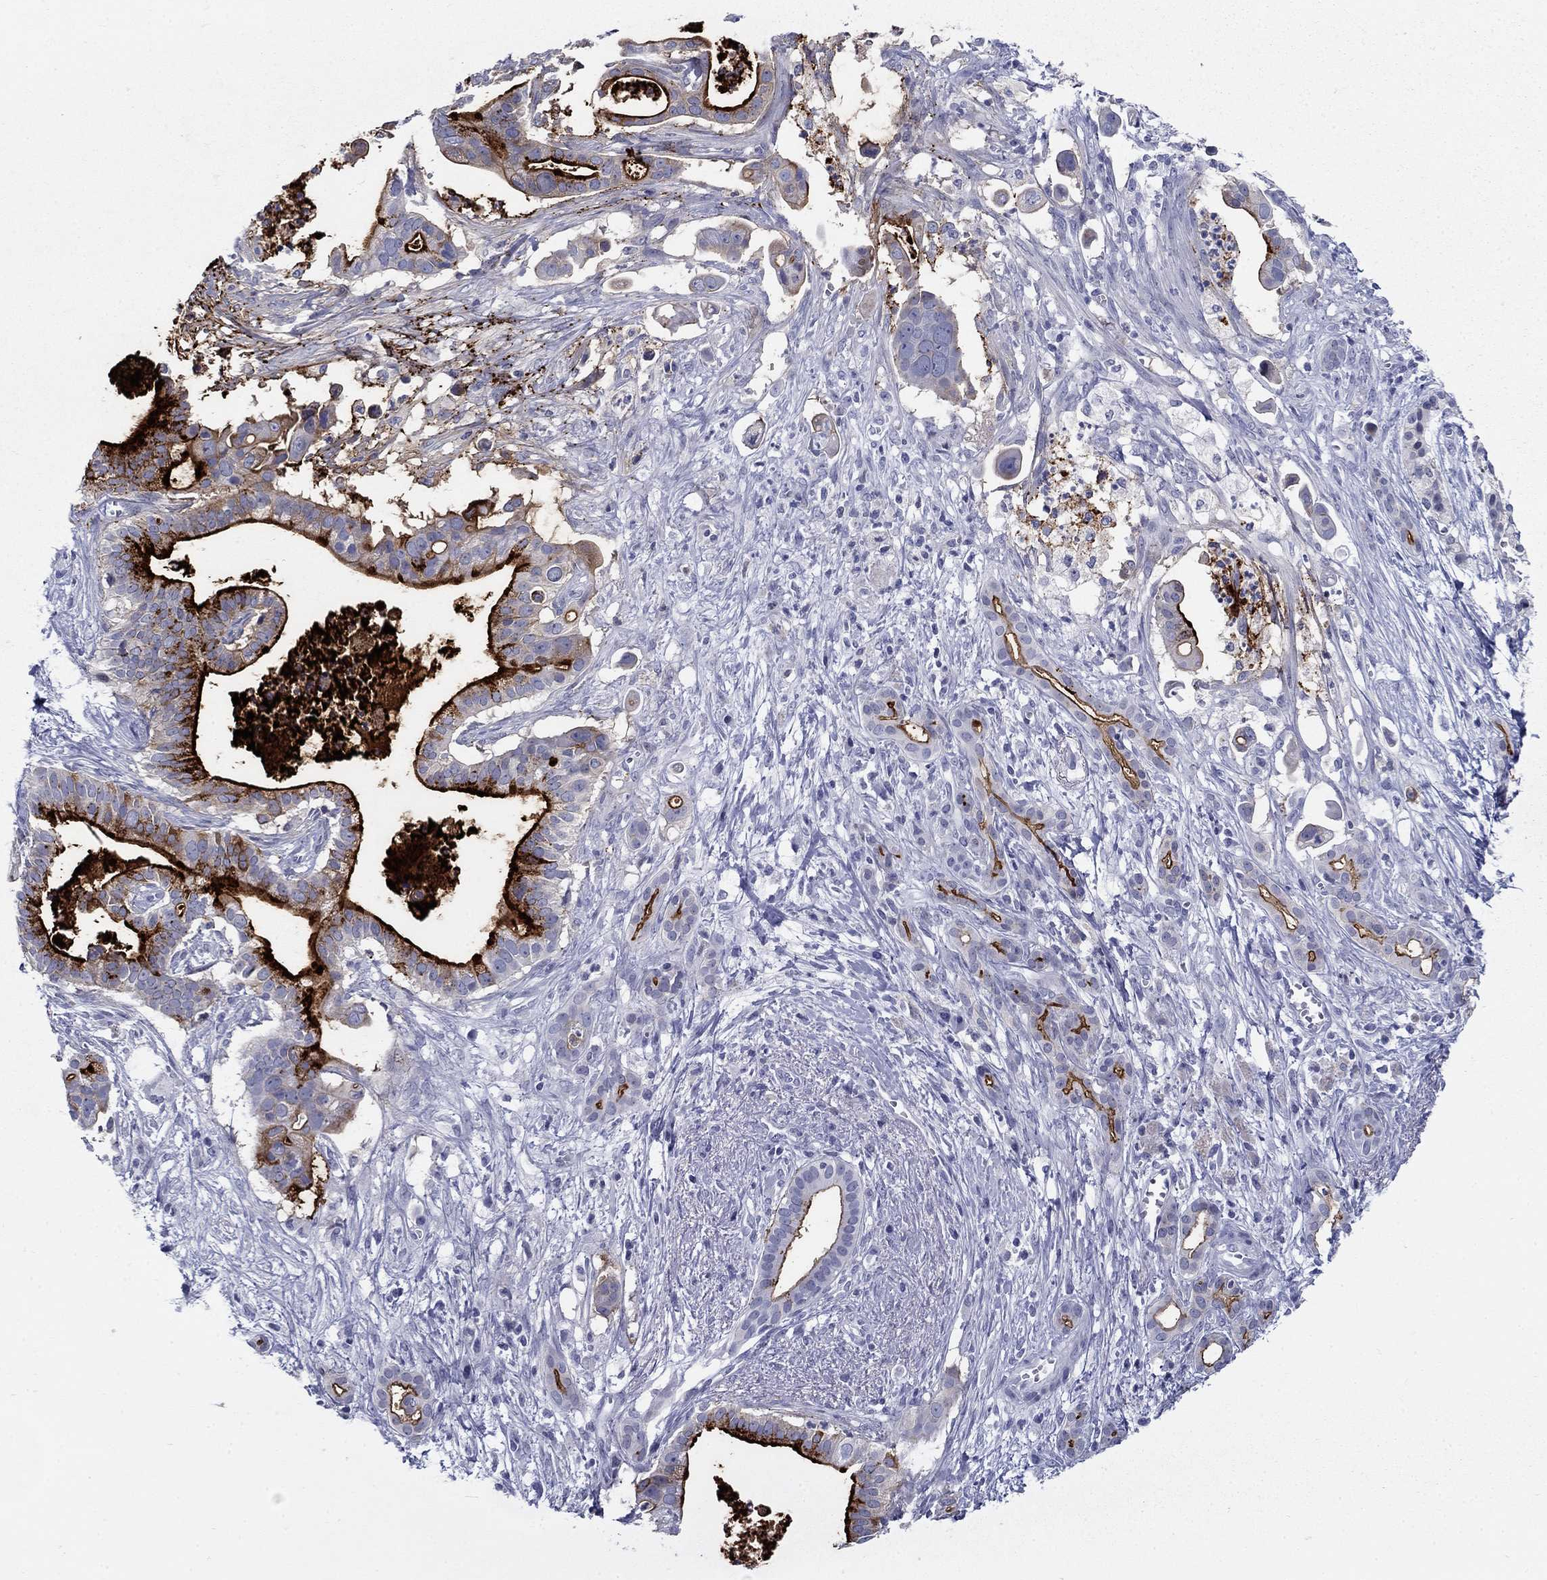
{"staining": {"intensity": "strong", "quantity": "25%-75%", "location": "cytoplasmic/membranous"}, "tissue": "pancreatic cancer", "cell_type": "Tumor cells", "image_type": "cancer", "snomed": [{"axis": "morphology", "description": "Adenocarcinoma, NOS"}, {"axis": "topography", "description": "Pancreas"}], "caption": "Protein expression analysis of pancreatic cancer shows strong cytoplasmic/membranous expression in approximately 25%-75% of tumor cells.", "gene": "C4orf19", "patient": {"sex": "male", "age": 61}}